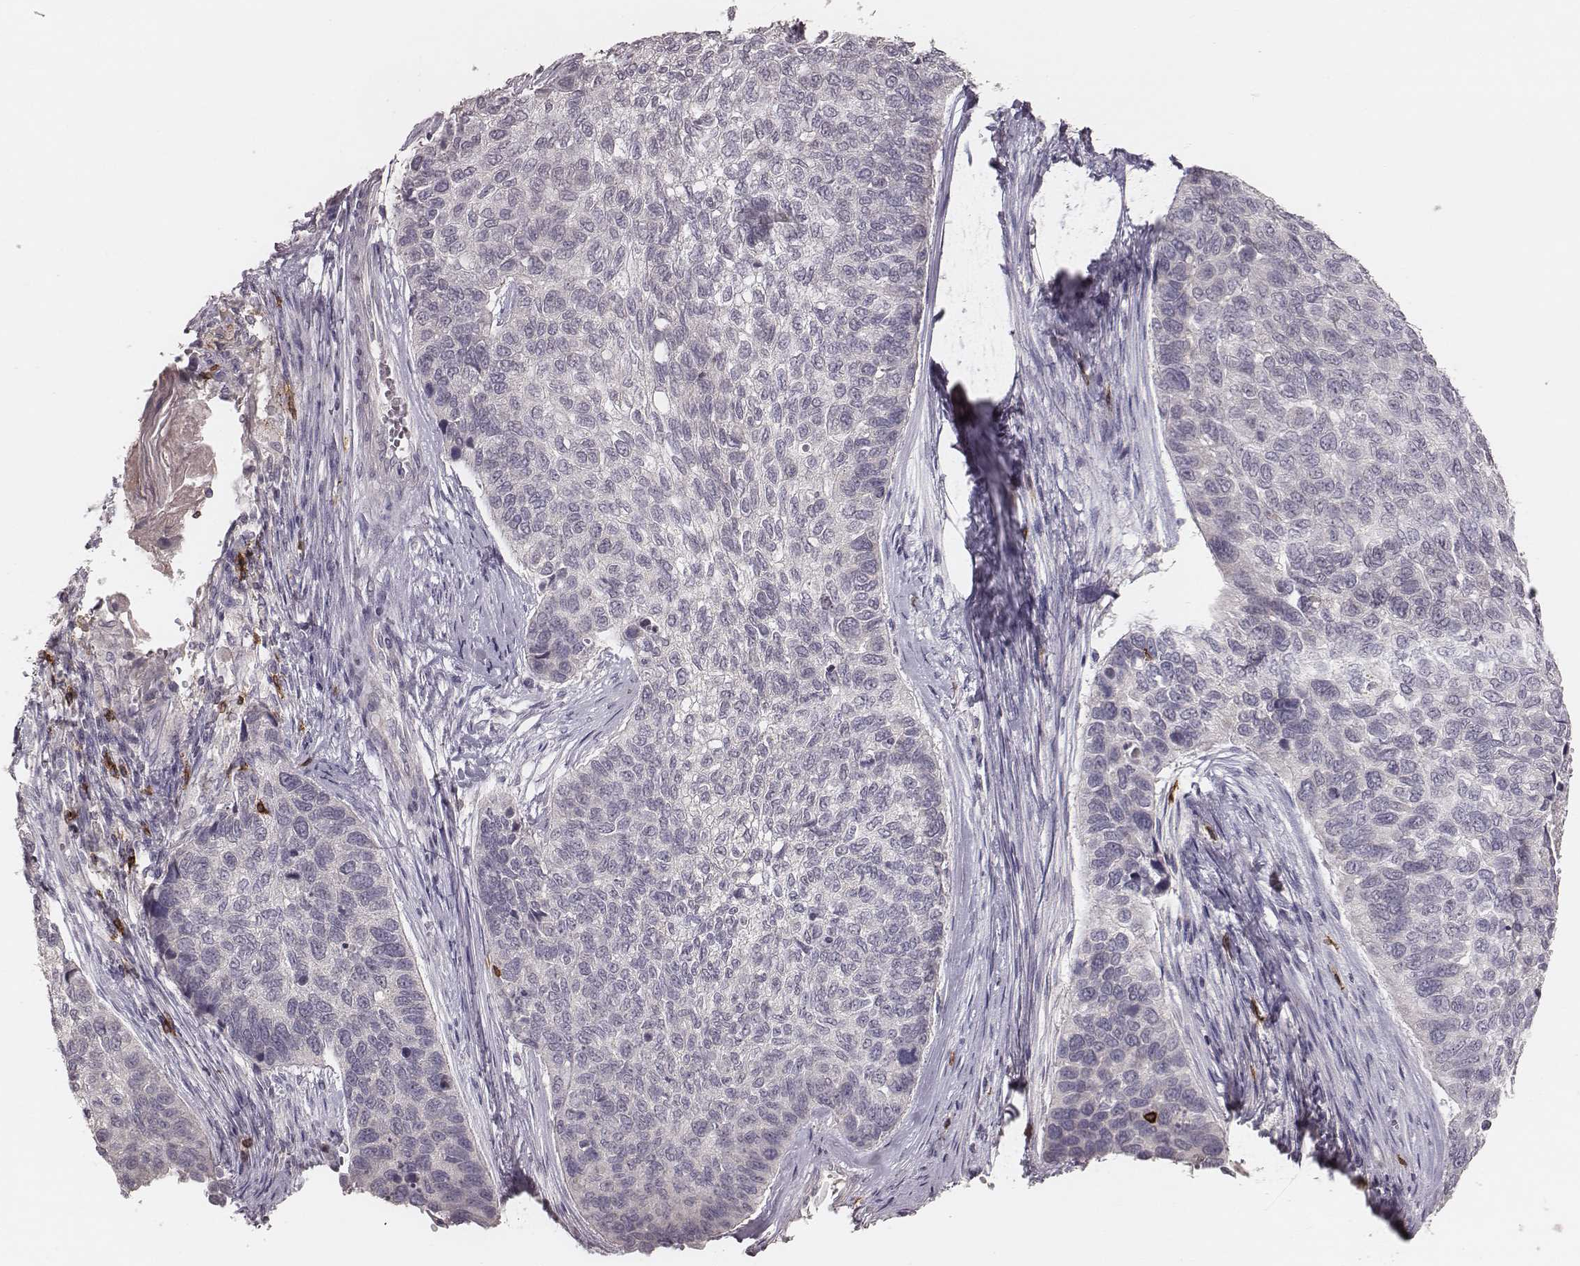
{"staining": {"intensity": "negative", "quantity": "none", "location": "none"}, "tissue": "lung cancer", "cell_type": "Tumor cells", "image_type": "cancer", "snomed": [{"axis": "morphology", "description": "Squamous cell carcinoma, NOS"}, {"axis": "topography", "description": "Lung"}], "caption": "The photomicrograph exhibits no significant positivity in tumor cells of lung cancer. (Stains: DAB (3,3'-diaminobenzidine) immunohistochemistry with hematoxylin counter stain, Microscopy: brightfield microscopy at high magnification).", "gene": "CD8A", "patient": {"sex": "male", "age": 69}}